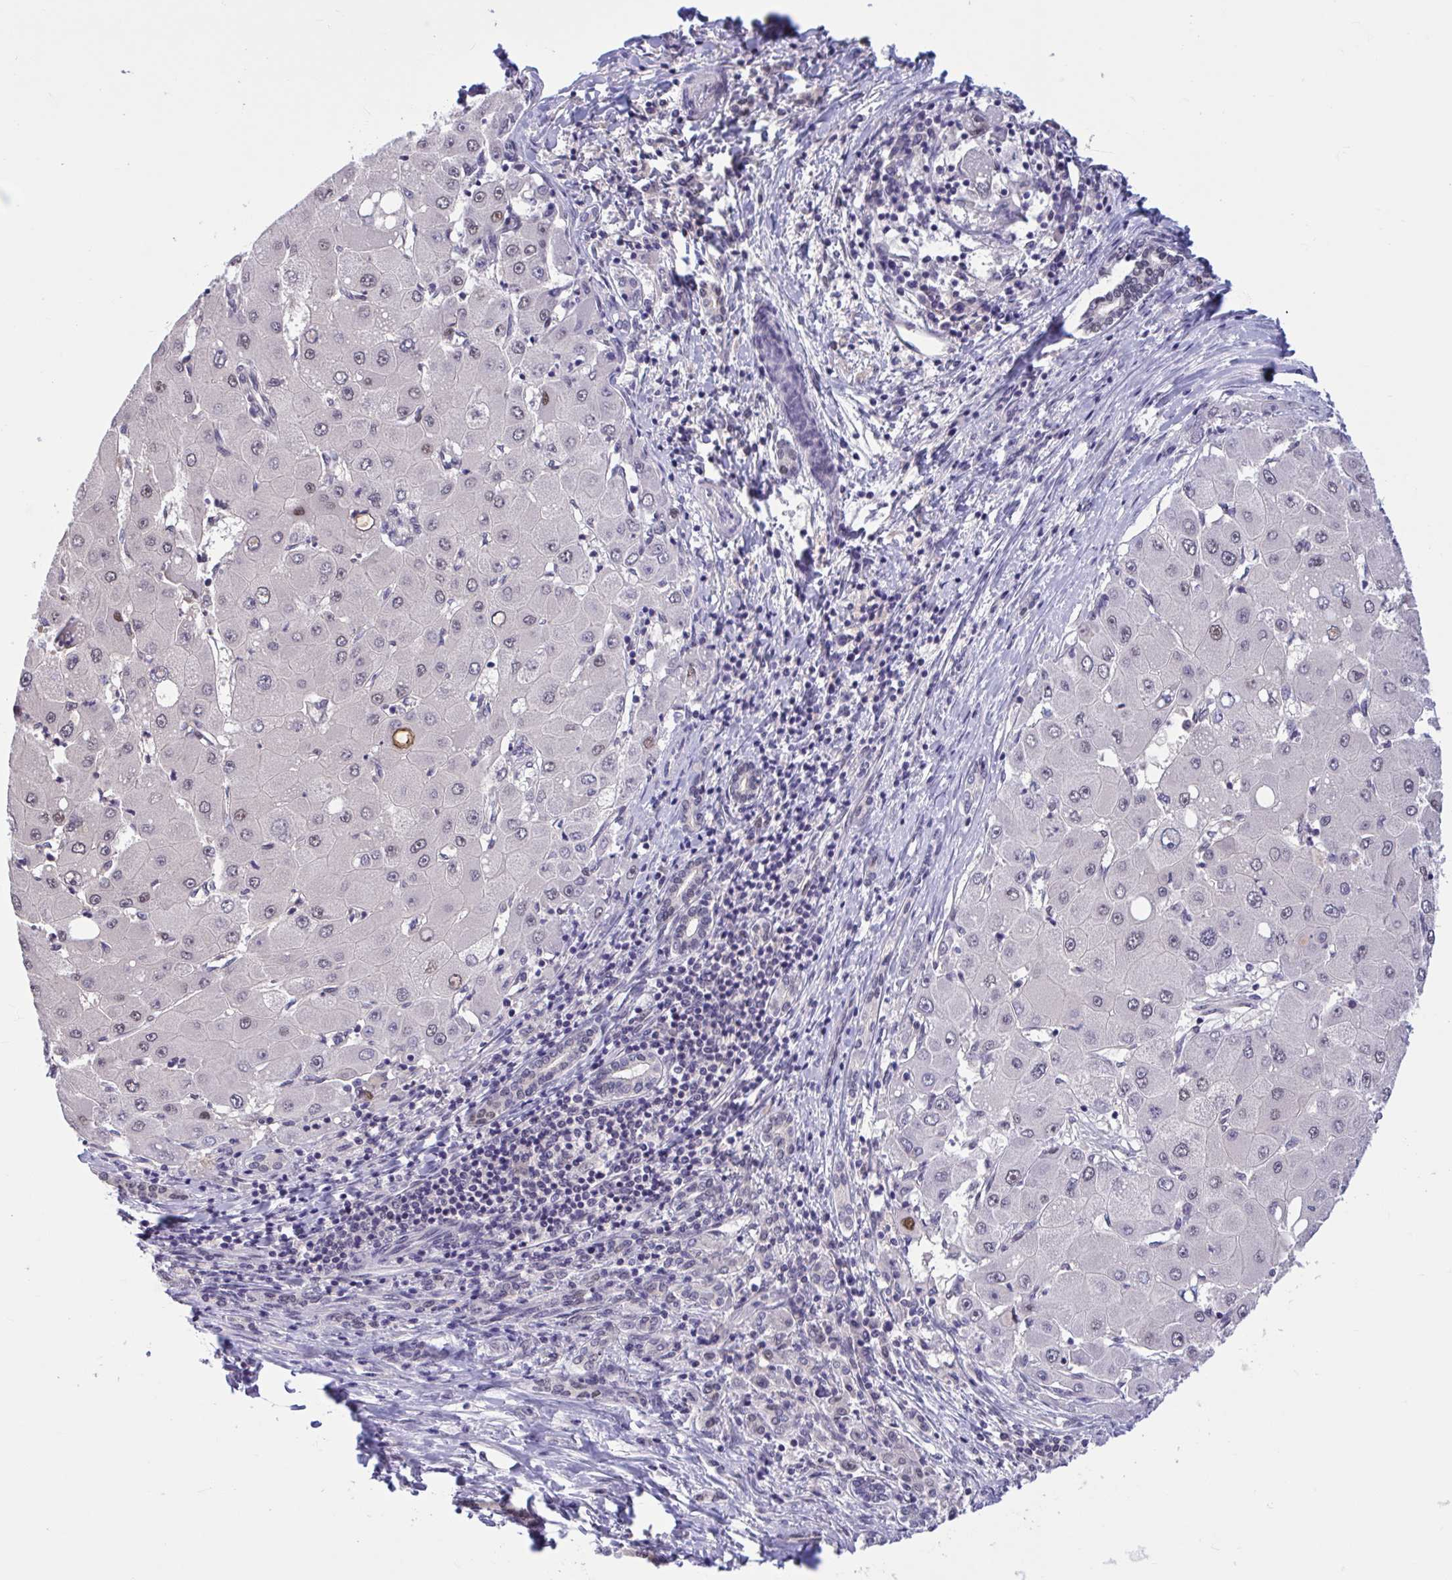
{"staining": {"intensity": "moderate", "quantity": "25%-75%", "location": "nuclear"}, "tissue": "liver cancer", "cell_type": "Tumor cells", "image_type": "cancer", "snomed": [{"axis": "morphology", "description": "Carcinoma, Hepatocellular, NOS"}, {"axis": "topography", "description": "Liver"}], "caption": "Immunohistochemistry micrograph of neoplastic tissue: human liver cancer stained using IHC exhibits medium levels of moderate protein expression localized specifically in the nuclear of tumor cells, appearing as a nuclear brown color.", "gene": "RBL1", "patient": {"sex": "male", "age": 40}}